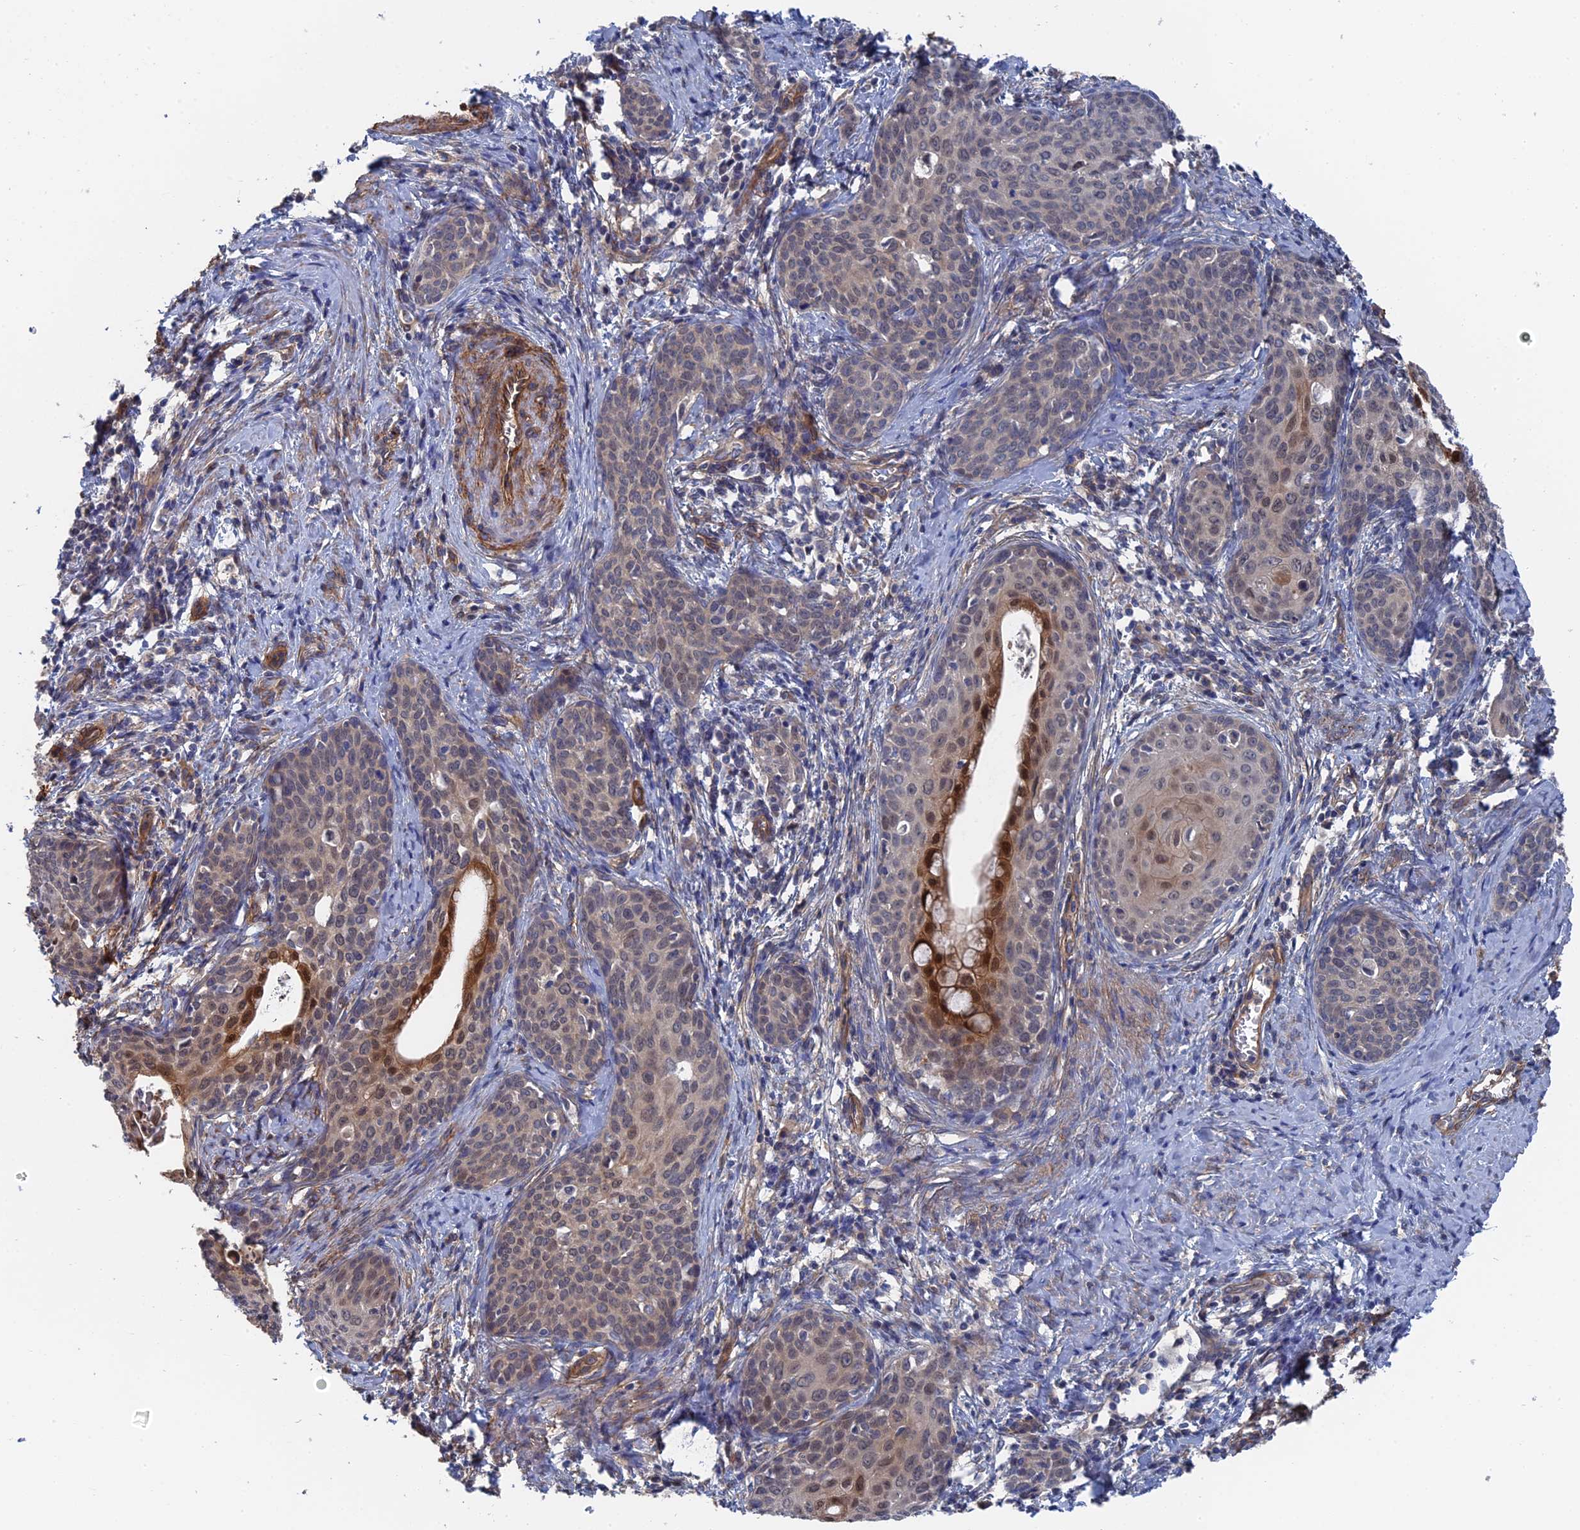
{"staining": {"intensity": "negative", "quantity": "none", "location": "none"}, "tissue": "cervical cancer", "cell_type": "Tumor cells", "image_type": "cancer", "snomed": [{"axis": "morphology", "description": "Squamous cell carcinoma, NOS"}, {"axis": "topography", "description": "Cervix"}], "caption": "Tumor cells show no significant expression in squamous cell carcinoma (cervical).", "gene": "MTHFSD", "patient": {"sex": "female", "age": 52}}